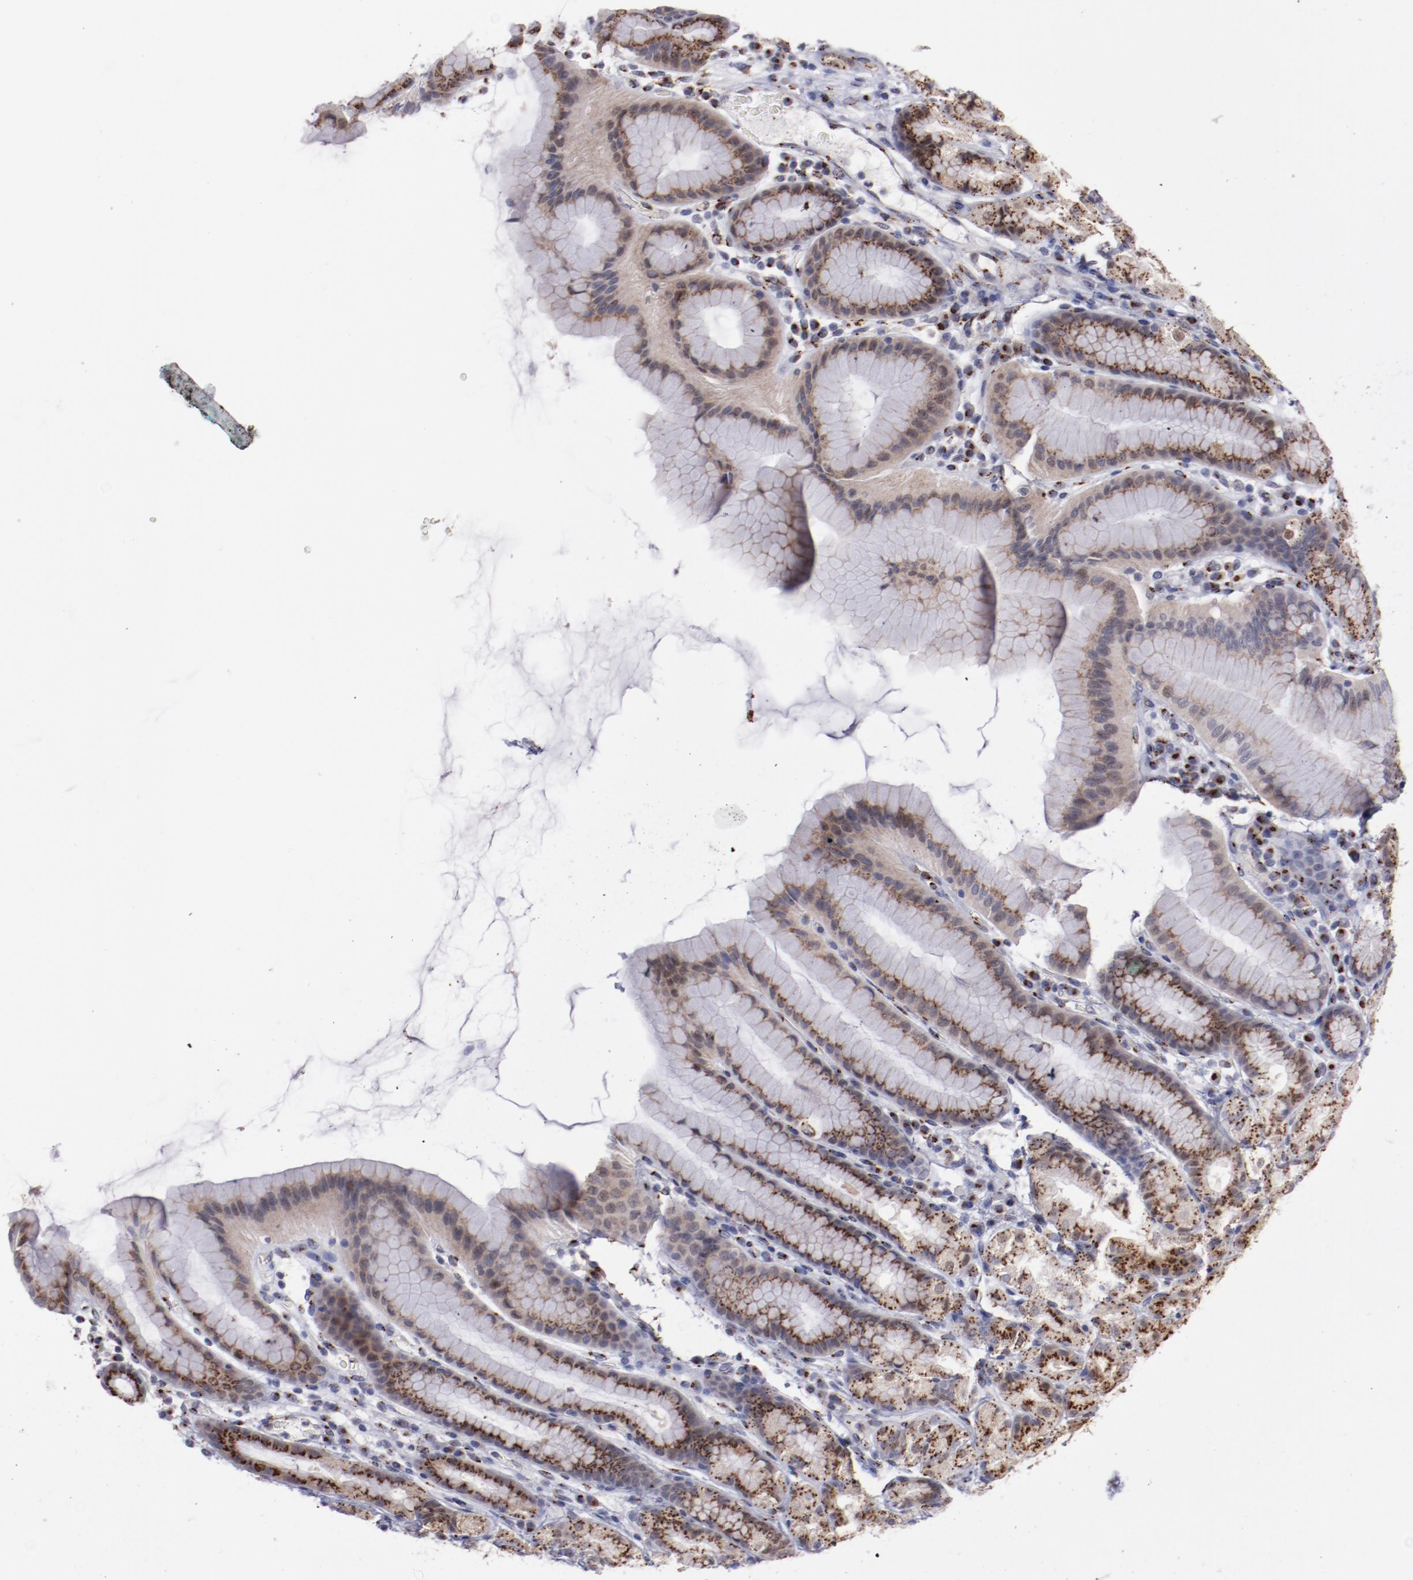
{"staining": {"intensity": "strong", "quantity": ">75%", "location": "cytoplasmic/membranous"}, "tissue": "stomach", "cell_type": "Glandular cells", "image_type": "normal", "snomed": [{"axis": "morphology", "description": "Normal tissue, NOS"}, {"axis": "topography", "description": "Stomach, upper"}], "caption": "Strong cytoplasmic/membranous expression for a protein is present in approximately >75% of glandular cells of unremarkable stomach using immunohistochemistry (IHC).", "gene": "GOLIM4", "patient": {"sex": "male", "age": 68}}